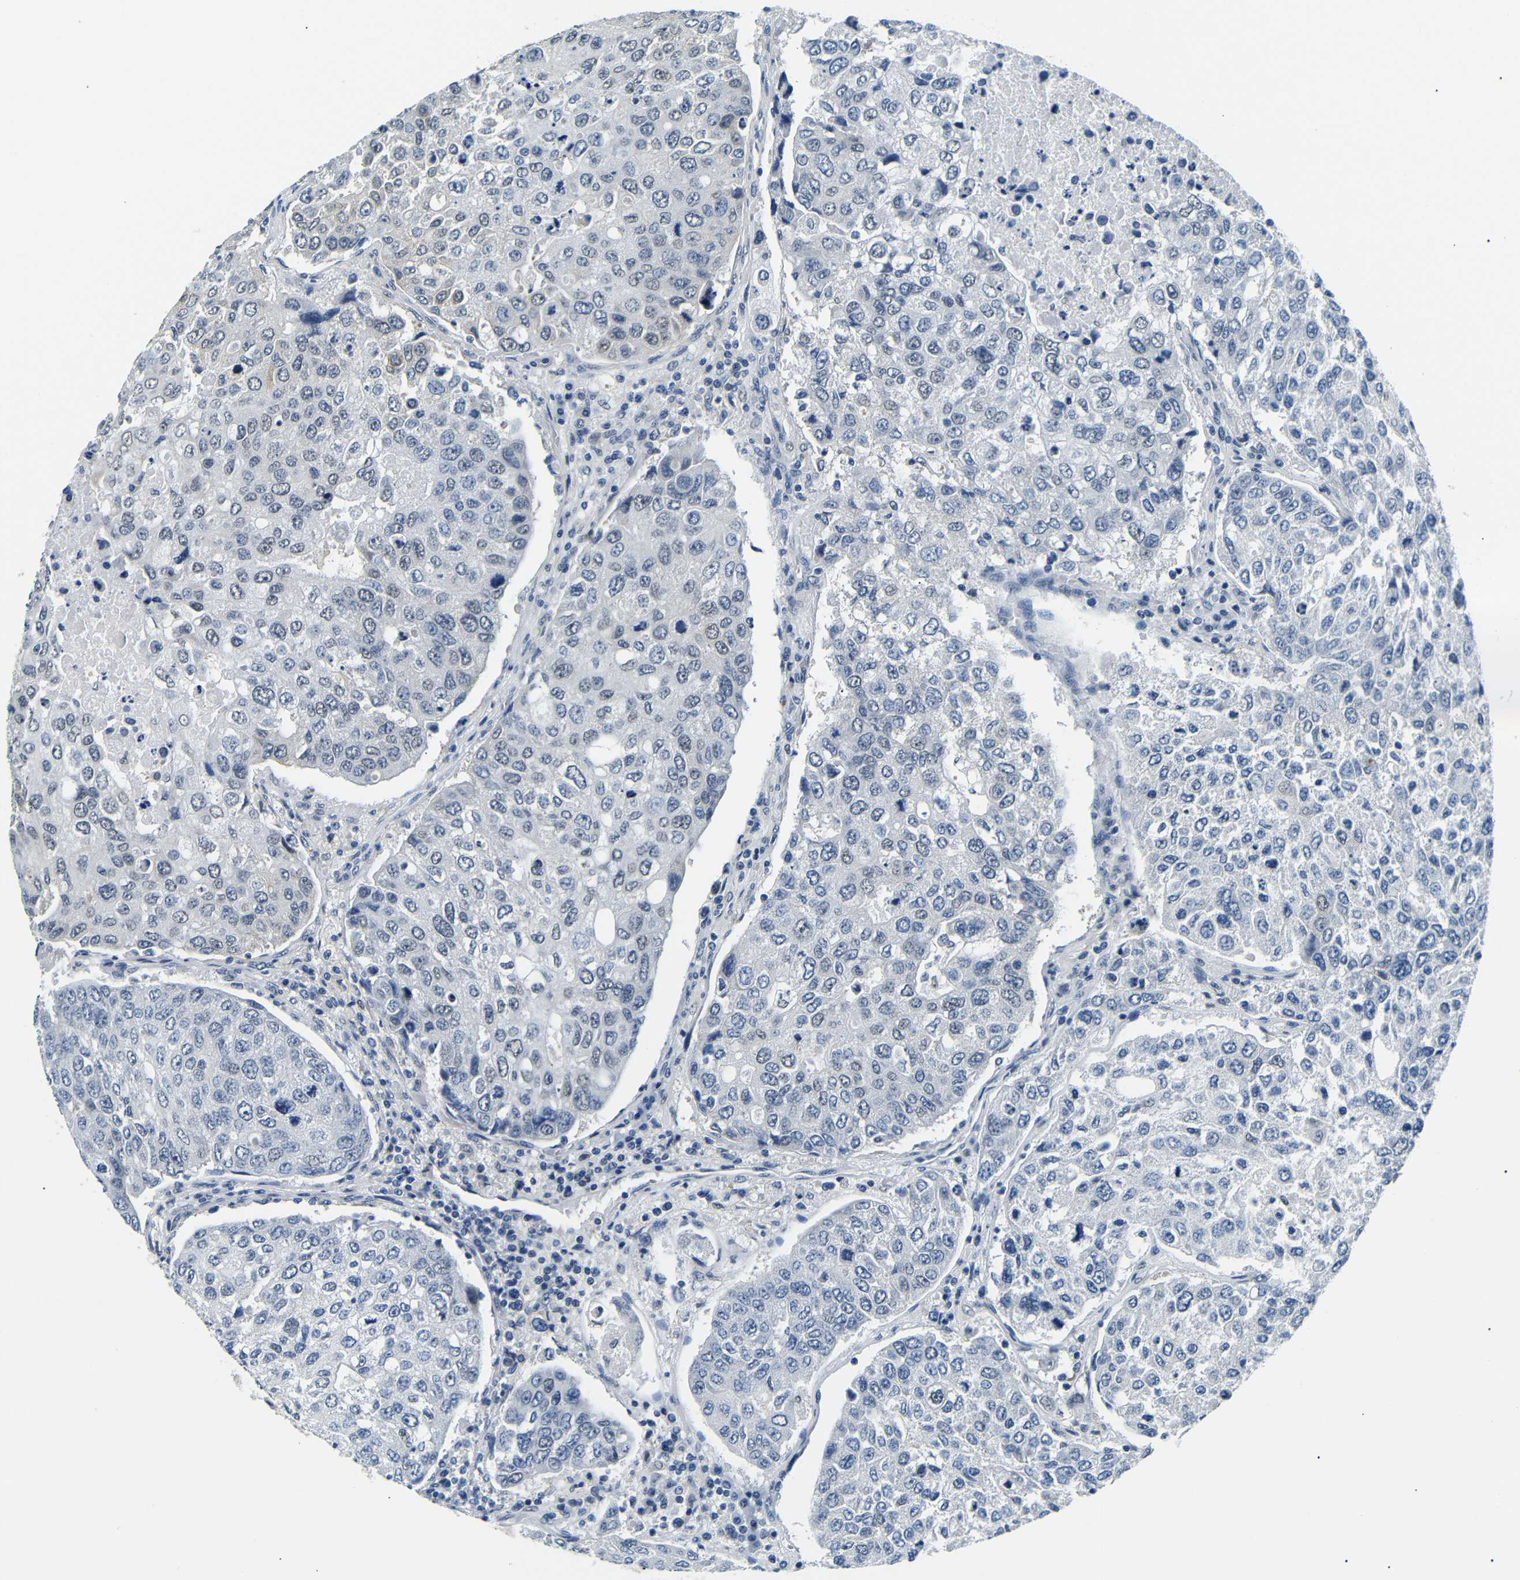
{"staining": {"intensity": "negative", "quantity": "none", "location": "none"}, "tissue": "urothelial cancer", "cell_type": "Tumor cells", "image_type": "cancer", "snomed": [{"axis": "morphology", "description": "Urothelial carcinoma, High grade"}, {"axis": "topography", "description": "Lymph node"}, {"axis": "topography", "description": "Urinary bladder"}], "caption": "DAB (3,3'-diaminobenzidine) immunohistochemical staining of high-grade urothelial carcinoma shows no significant positivity in tumor cells.", "gene": "TAFA1", "patient": {"sex": "male", "age": 51}}